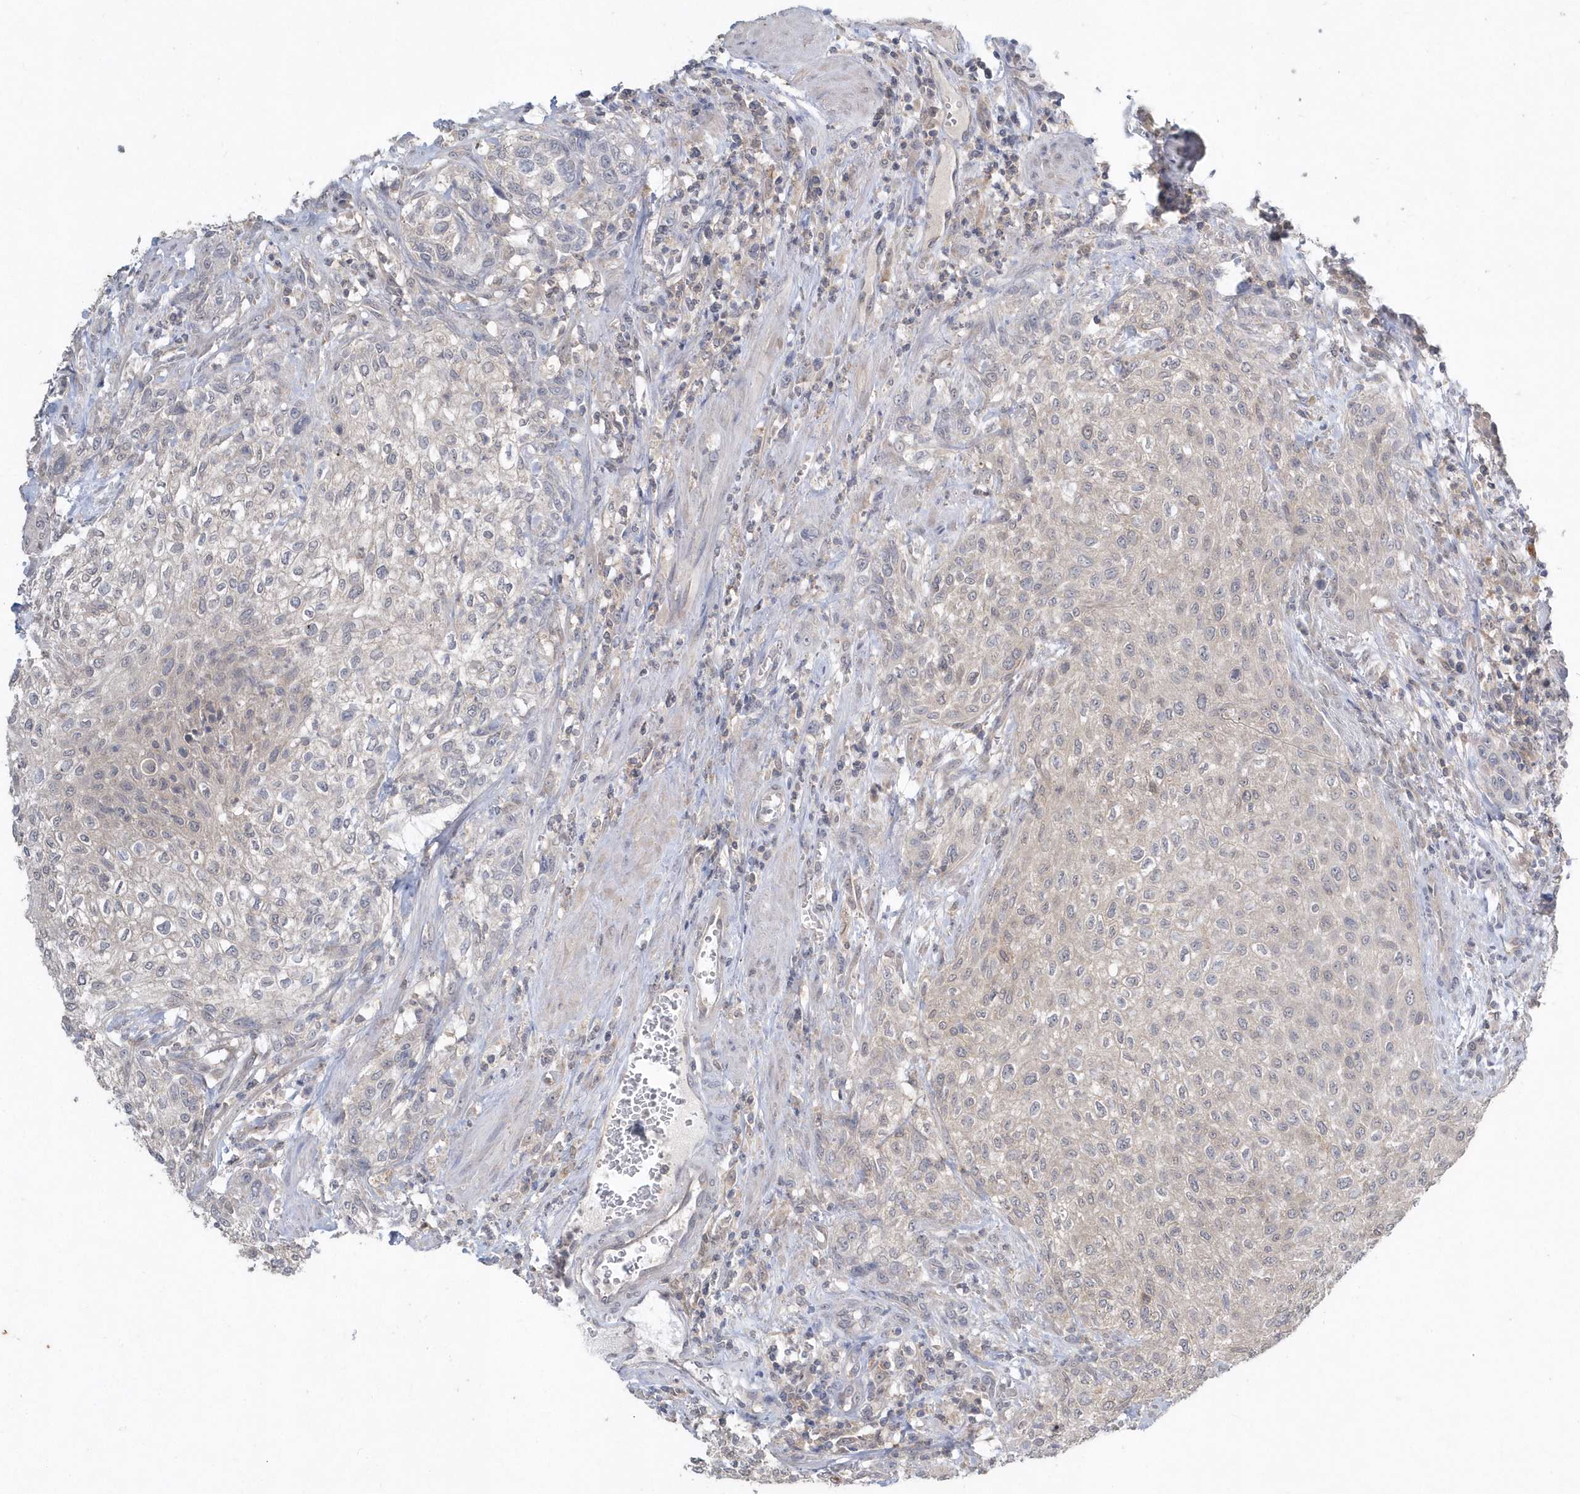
{"staining": {"intensity": "weak", "quantity": "25%-75%", "location": "cytoplasmic/membranous,nuclear"}, "tissue": "urothelial cancer", "cell_type": "Tumor cells", "image_type": "cancer", "snomed": [{"axis": "morphology", "description": "Urothelial carcinoma, High grade"}, {"axis": "topography", "description": "Urinary bladder"}], "caption": "Immunohistochemistry (IHC) staining of urothelial cancer, which shows low levels of weak cytoplasmic/membranous and nuclear staining in approximately 25%-75% of tumor cells indicating weak cytoplasmic/membranous and nuclear protein positivity. The staining was performed using DAB (3,3'-diaminobenzidine) (brown) for protein detection and nuclei were counterstained in hematoxylin (blue).", "gene": "AKR7A2", "patient": {"sex": "male", "age": 35}}